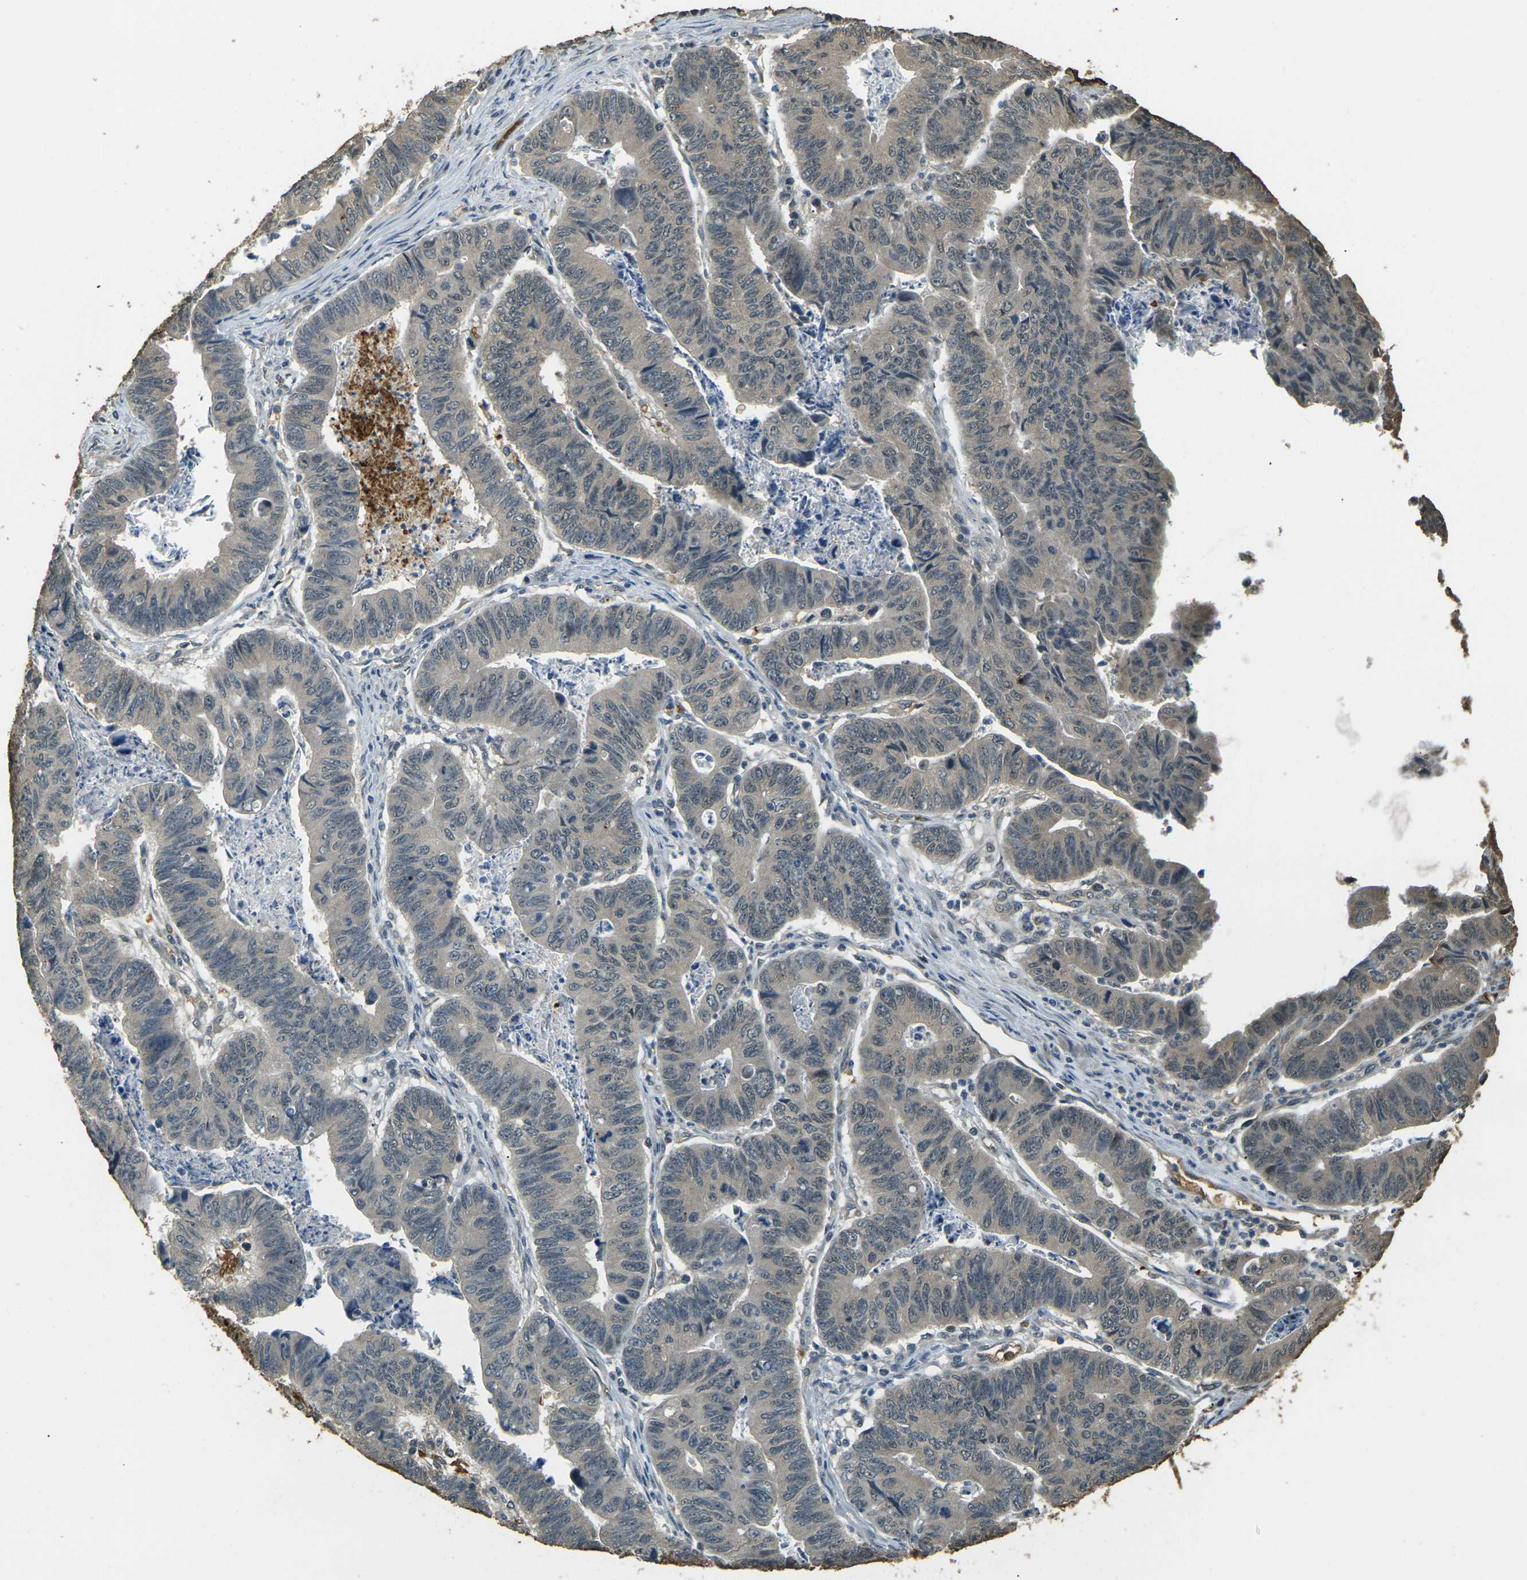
{"staining": {"intensity": "weak", "quantity": ">75%", "location": "cytoplasmic/membranous"}, "tissue": "stomach cancer", "cell_type": "Tumor cells", "image_type": "cancer", "snomed": [{"axis": "morphology", "description": "Adenocarcinoma, NOS"}, {"axis": "topography", "description": "Stomach, lower"}], "caption": "Immunohistochemistry (IHC) staining of stomach cancer (adenocarcinoma), which exhibits low levels of weak cytoplasmic/membranous staining in about >75% of tumor cells indicating weak cytoplasmic/membranous protein positivity. The staining was performed using DAB (brown) for protein detection and nuclei were counterstained in hematoxylin (blue).", "gene": "TOR1A", "patient": {"sex": "male", "age": 77}}